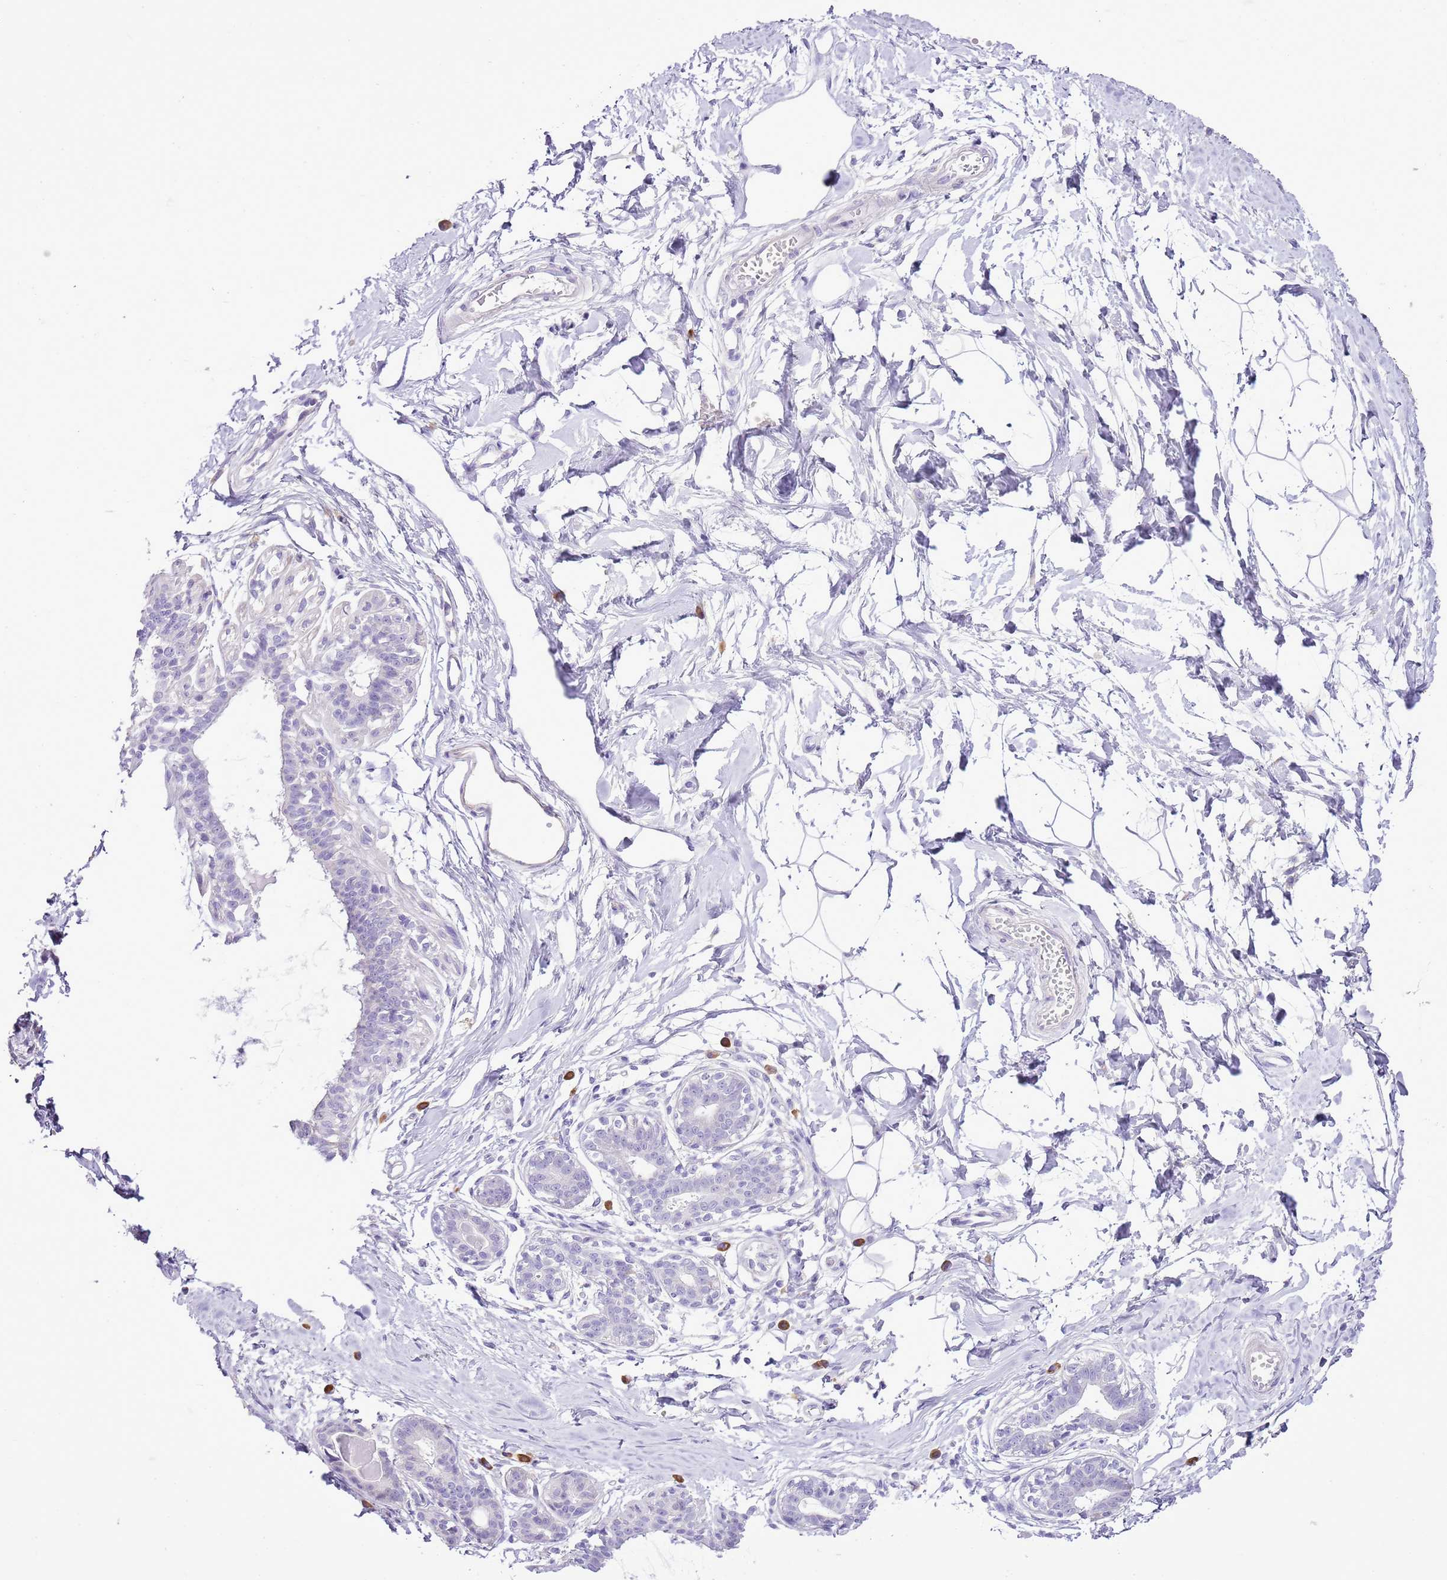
{"staining": {"intensity": "negative", "quantity": "none", "location": "none"}, "tissue": "breast", "cell_type": "Adipocytes", "image_type": "normal", "snomed": [{"axis": "morphology", "description": "Normal tissue, NOS"}, {"axis": "topography", "description": "Breast"}], "caption": "Immunohistochemistry (IHC) micrograph of normal breast: human breast stained with DAB (3,3'-diaminobenzidine) demonstrates no significant protein staining in adipocytes. (Immunohistochemistry, brightfield microscopy, high magnification).", "gene": "AAR2", "patient": {"sex": "female", "age": 45}}